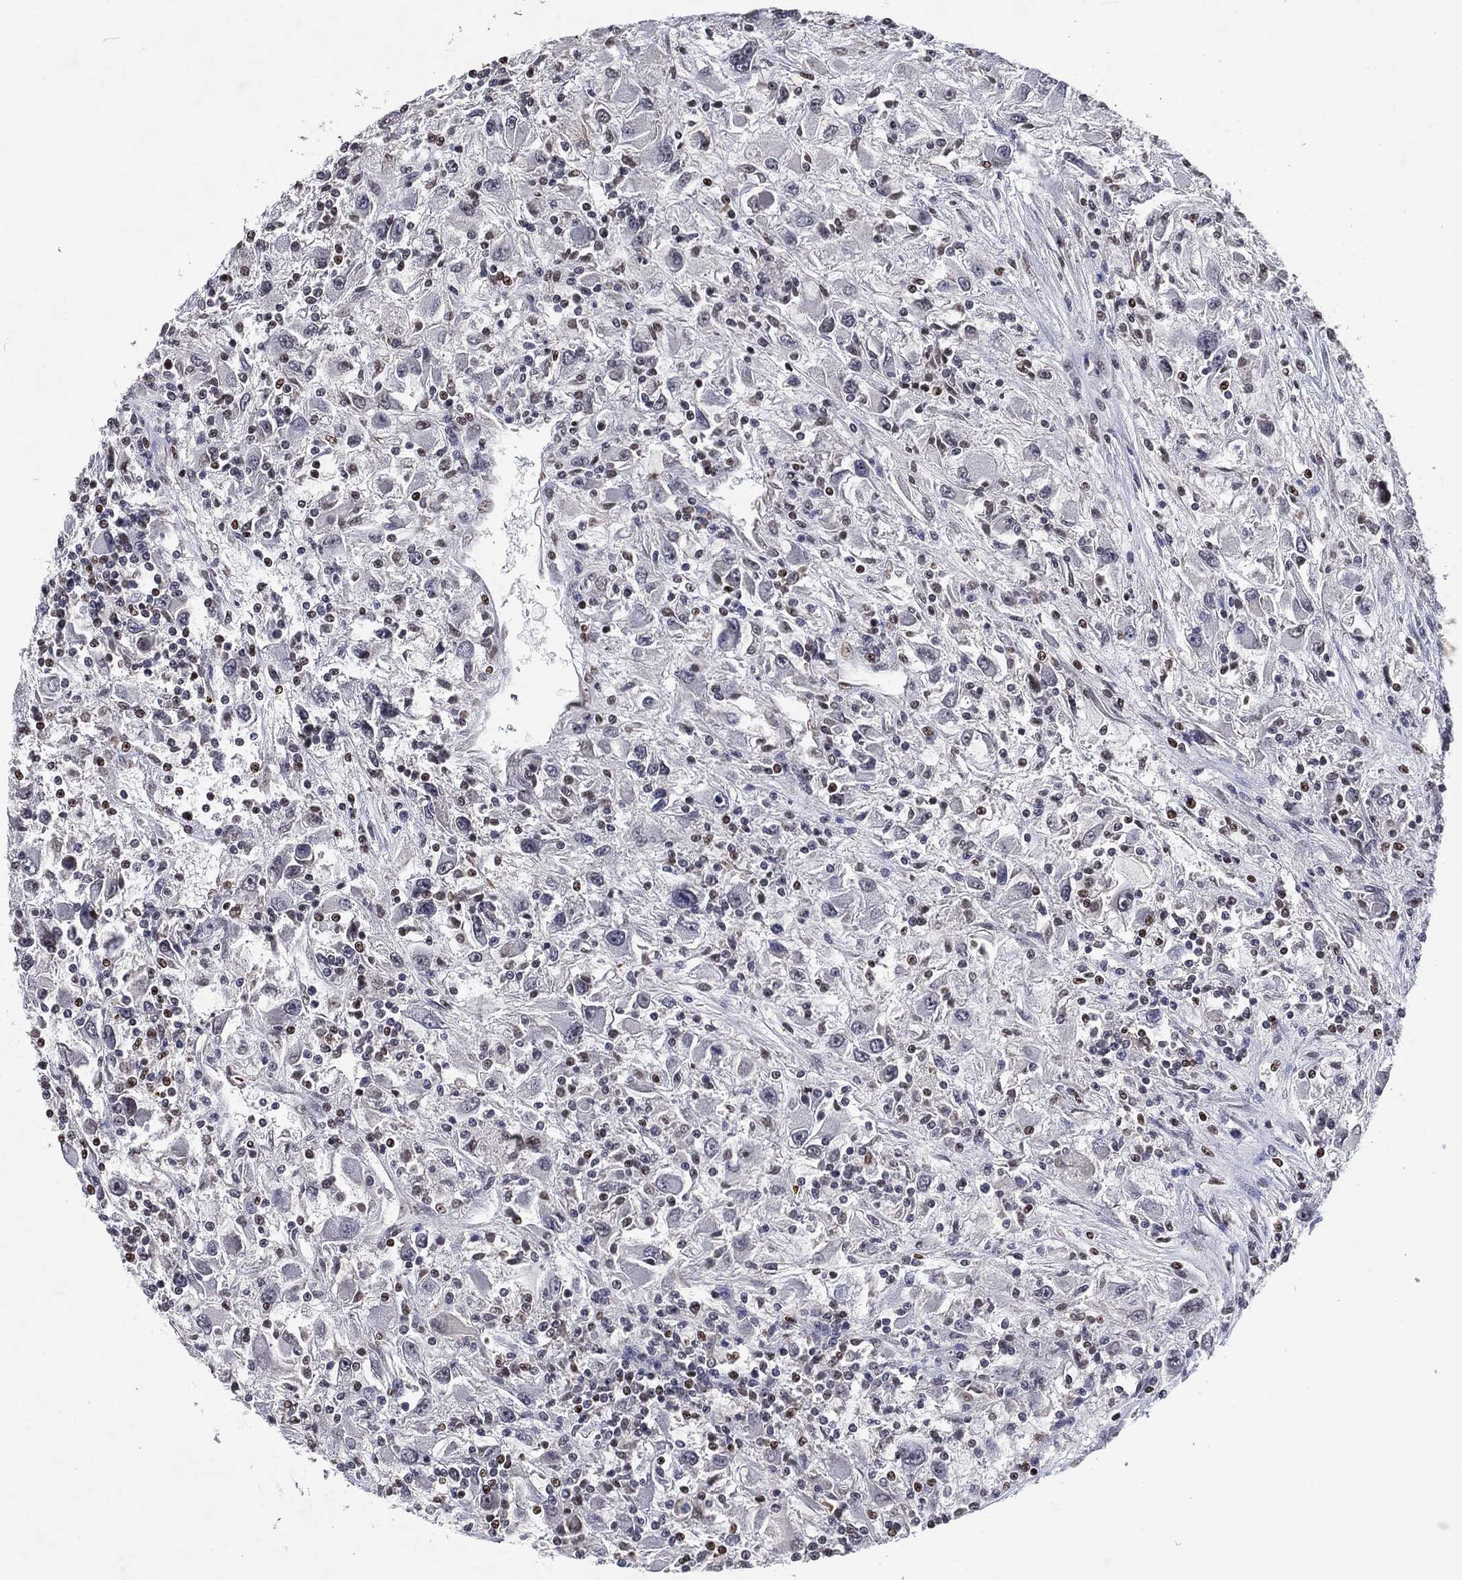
{"staining": {"intensity": "negative", "quantity": "none", "location": "none"}, "tissue": "renal cancer", "cell_type": "Tumor cells", "image_type": "cancer", "snomed": [{"axis": "morphology", "description": "Adenocarcinoma, NOS"}, {"axis": "topography", "description": "Kidney"}], "caption": "Tumor cells show no significant protein staining in adenocarcinoma (renal). (DAB (3,3'-diaminobenzidine) immunohistochemistry, high magnification).", "gene": "ZBTB42", "patient": {"sex": "female", "age": 67}}